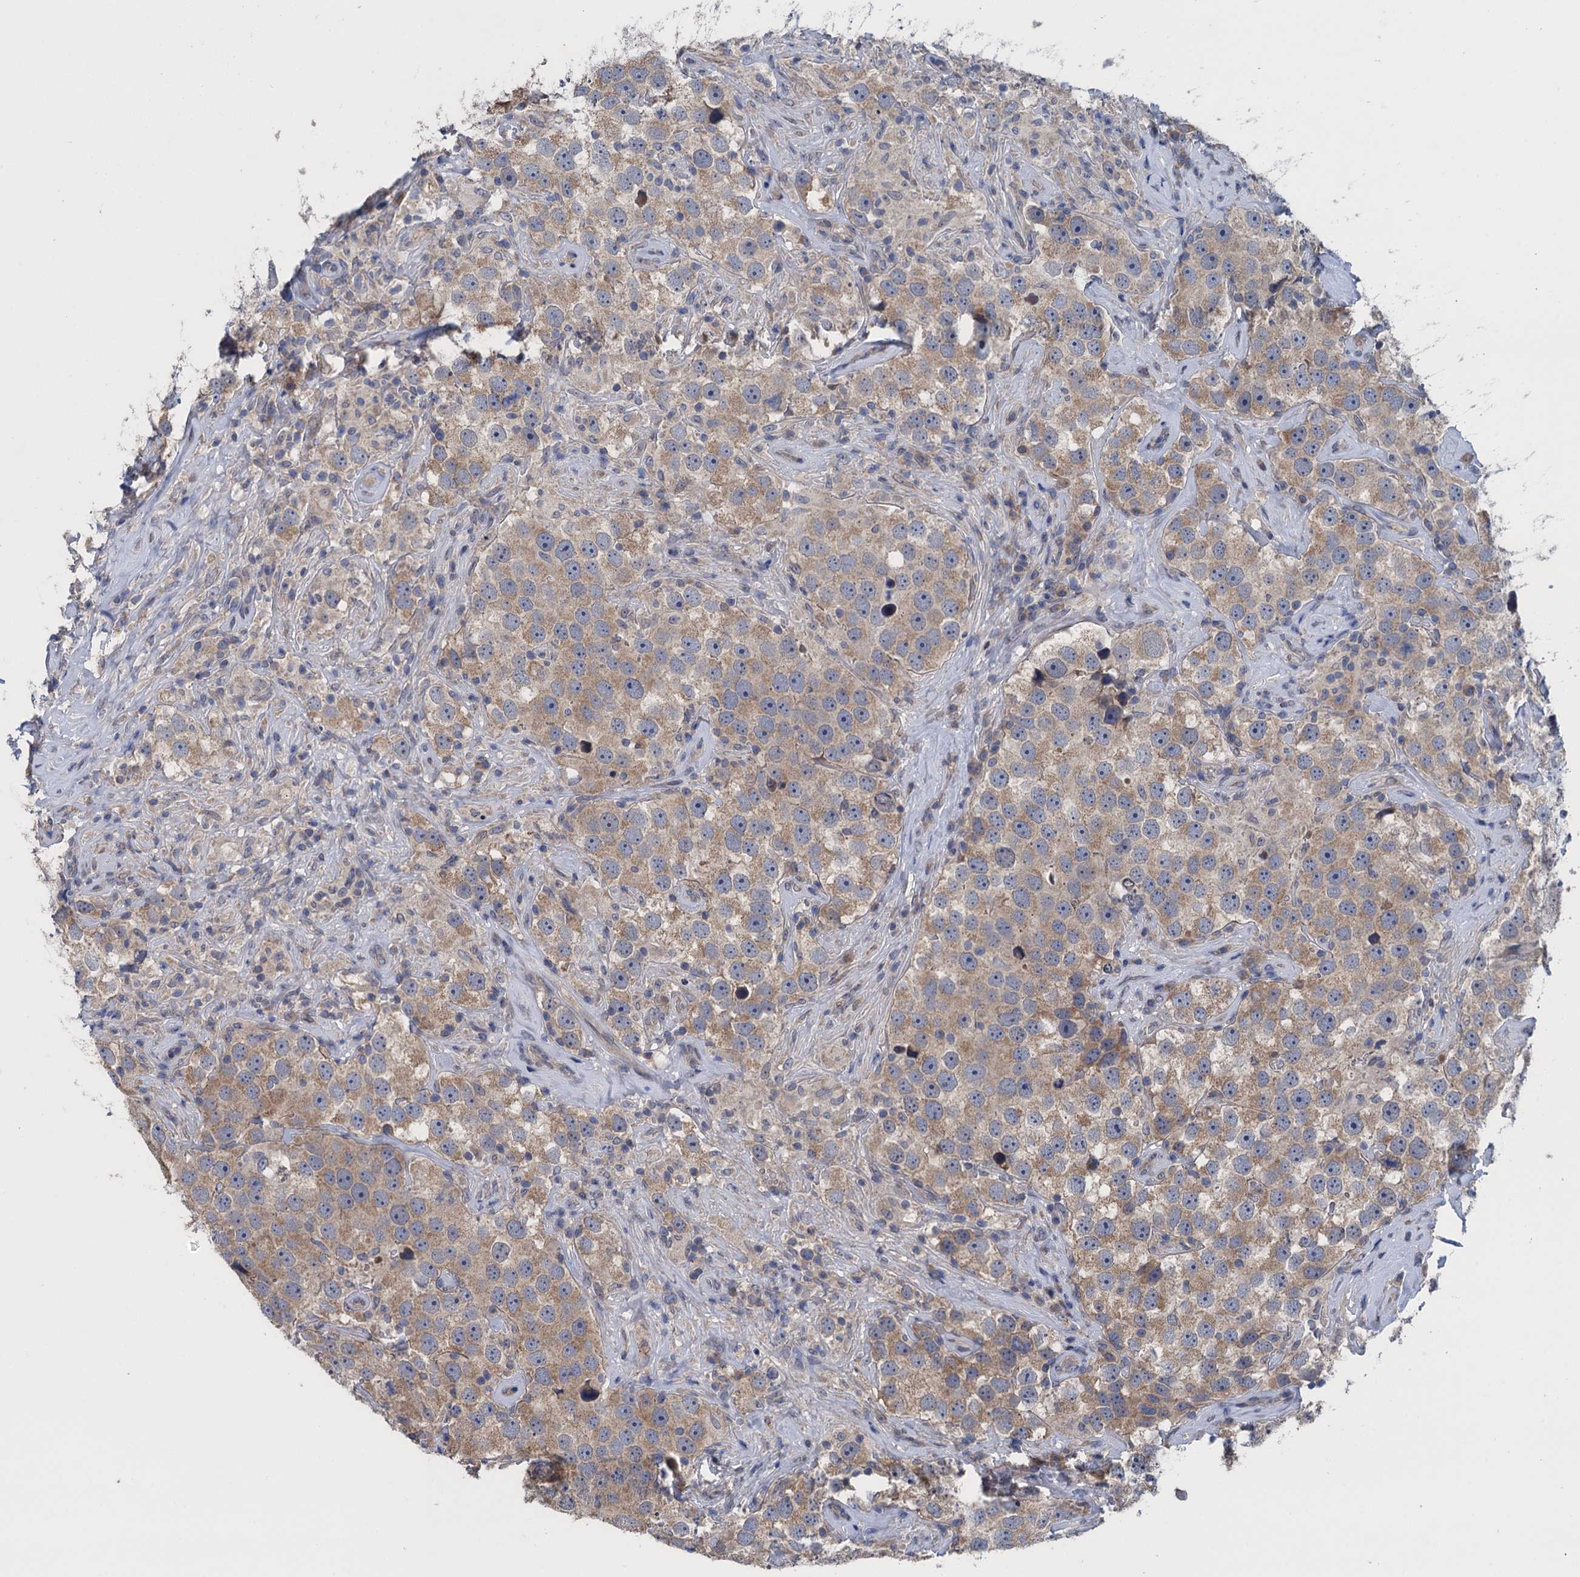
{"staining": {"intensity": "weak", "quantity": ">75%", "location": "cytoplasmic/membranous"}, "tissue": "testis cancer", "cell_type": "Tumor cells", "image_type": "cancer", "snomed": [{"axis": "morphology", "description": "Seminoma, NOS"}, {"axis": "topography", "description": "Testis"}], "caption": "A brown stain labels weak cytoplasmic/membranous staining of a protein in testis cancer (seminoma) tumor cells.", "gene": "CTU2", "patient": {"sex": "male", "age": 49}}